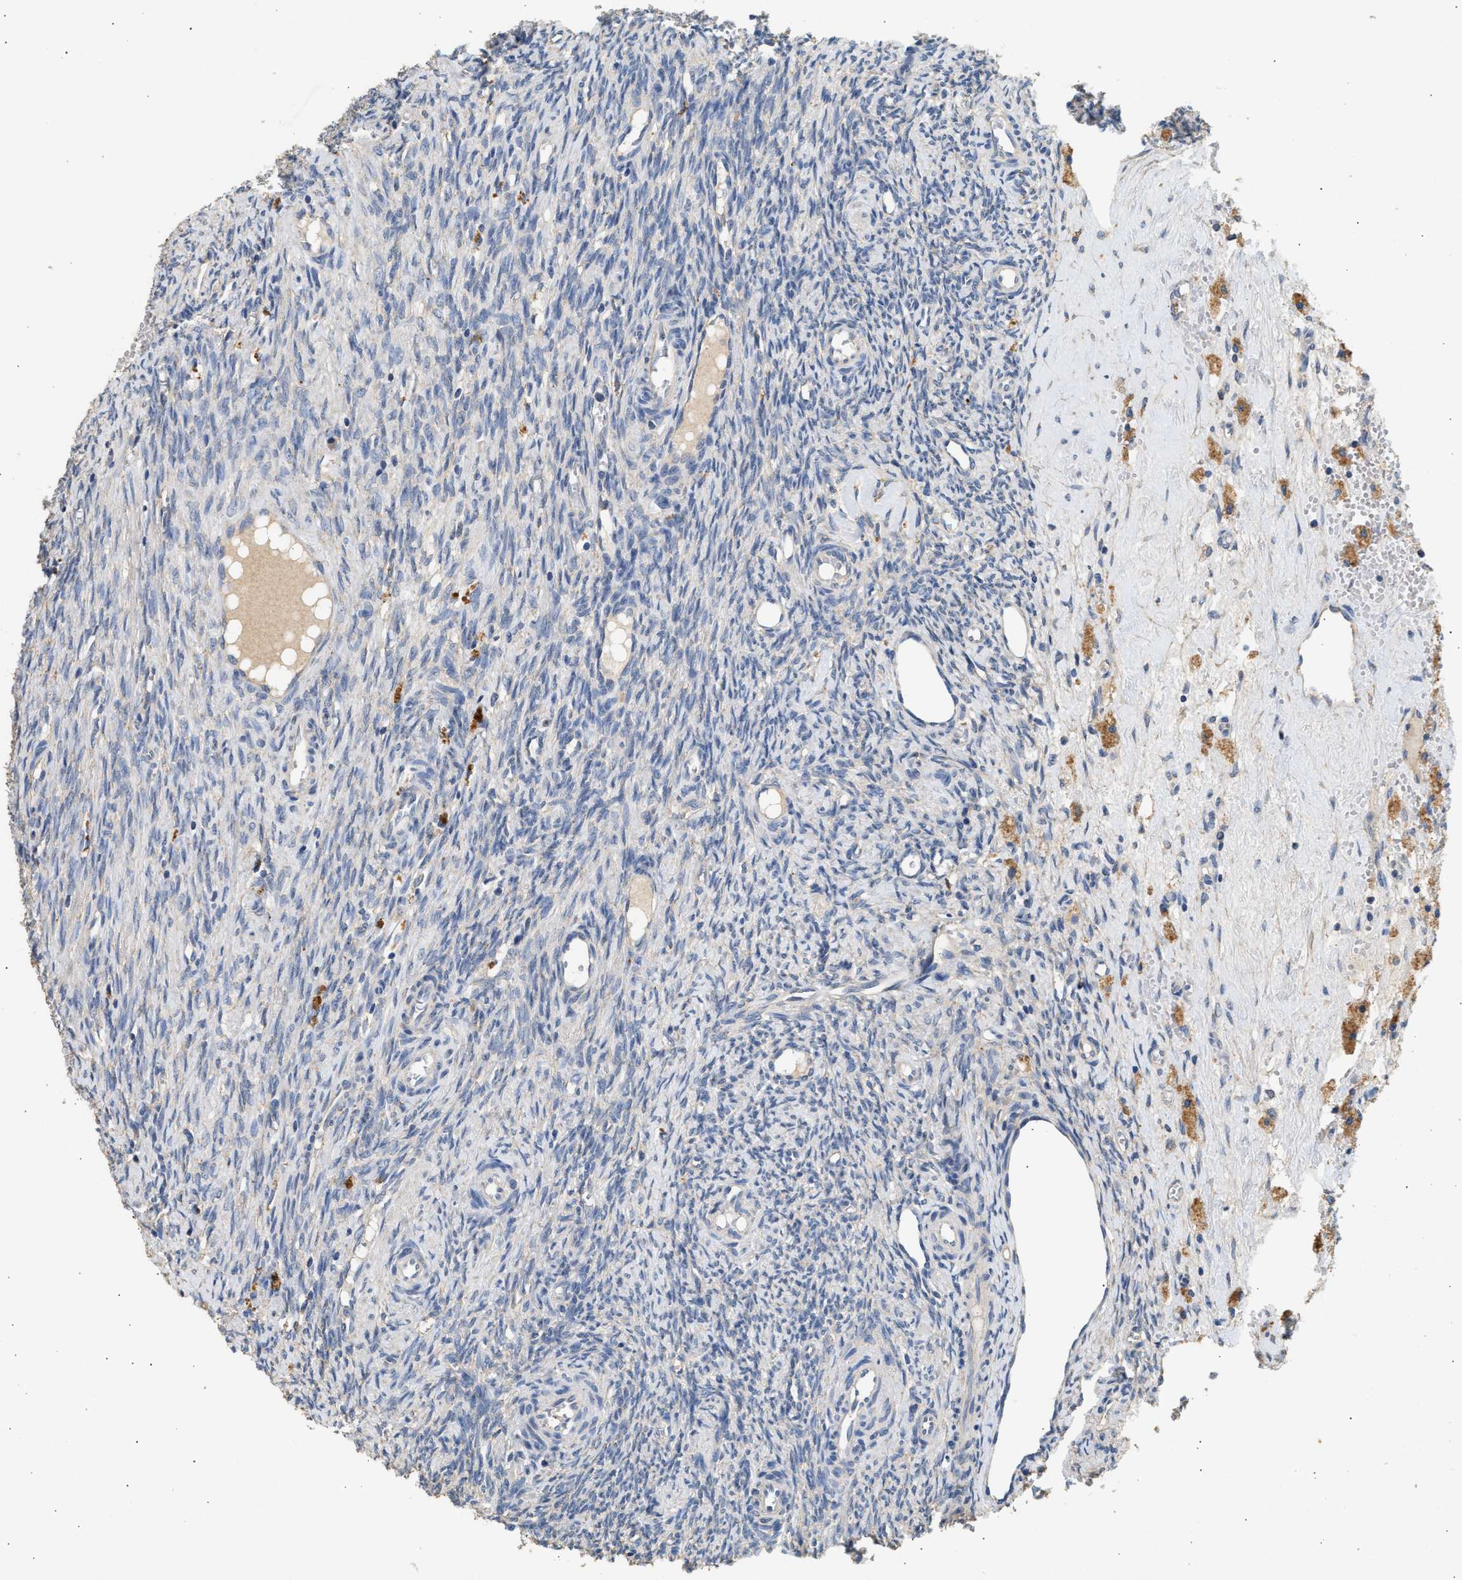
{"staining": {"intensity": "moderate", "quantity": ">75%", "location": "cytoplasmic/membranous"}, "tissue": "ovary", "cell_type": "Follicle cells", "image_type": "normal", "snomed": [{"axis": "morphology", "description": "Normal tissue, NOS"}, {"axis": "topography", "description": "Ovary"}], "caption": "Protein staining by IHC demonstrates moderate cytoplasmic/membranous positivity in about >75% of follicle cells in normal ovary. (IHC, brightfield microscopy, high magnification).", "gene": "WDR31", "patient": {"sex": "female", "age": 41}}